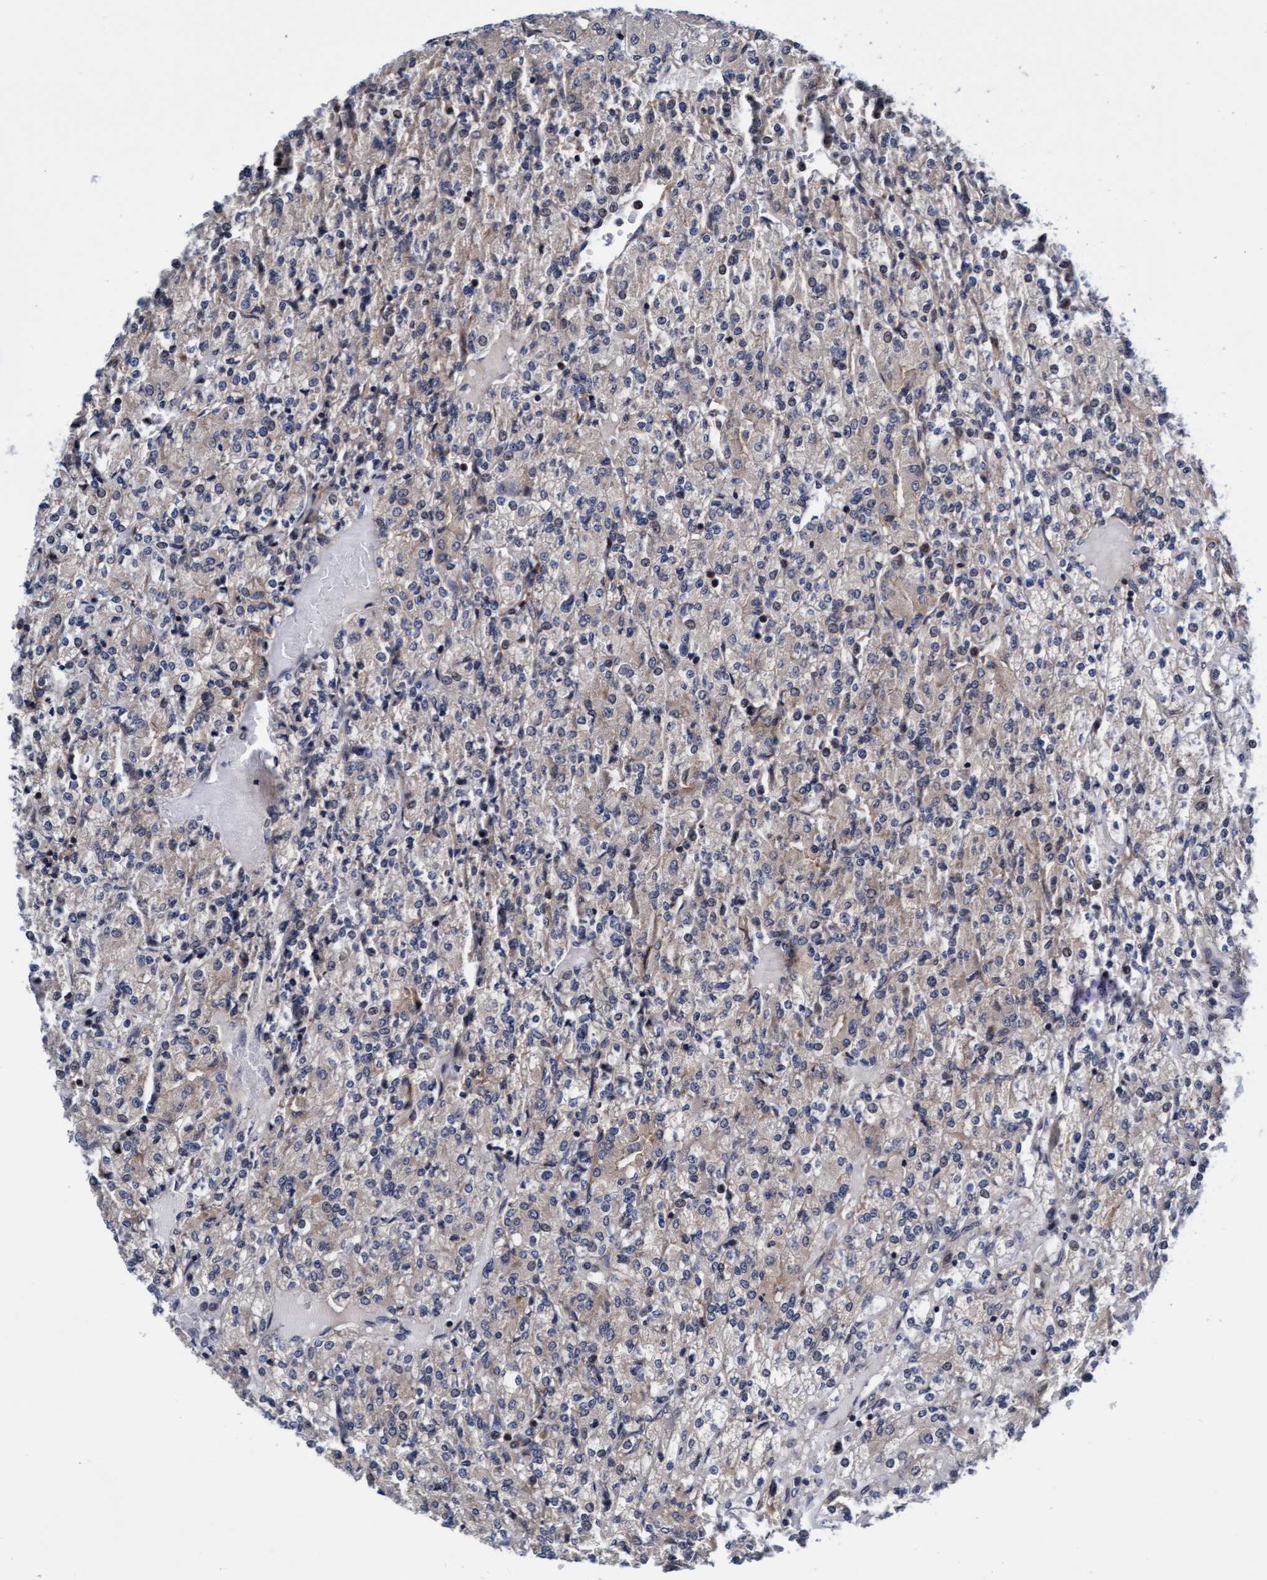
{"staining": {"intensity": "weak", "quantity": "25%-75%", "location": "cytoplasmic/membranous"}, "tissue": "renal cancer", "cell_type": "Tumor cells", "image_type": "cancer", "snomed": [{"axis": "morphology", "description": "Adenocarcinoma, NOS"}, {"axis": "topography", "description": "Kidney"}], "caption": "A histopathology image of human adenocarcinoma (renal) stained for a protein shows weak cytoplasmic/membranous brown staining in tumor cells.", "gene": "EFCAB13", "patient": {"sex": "male", "age": 77}}